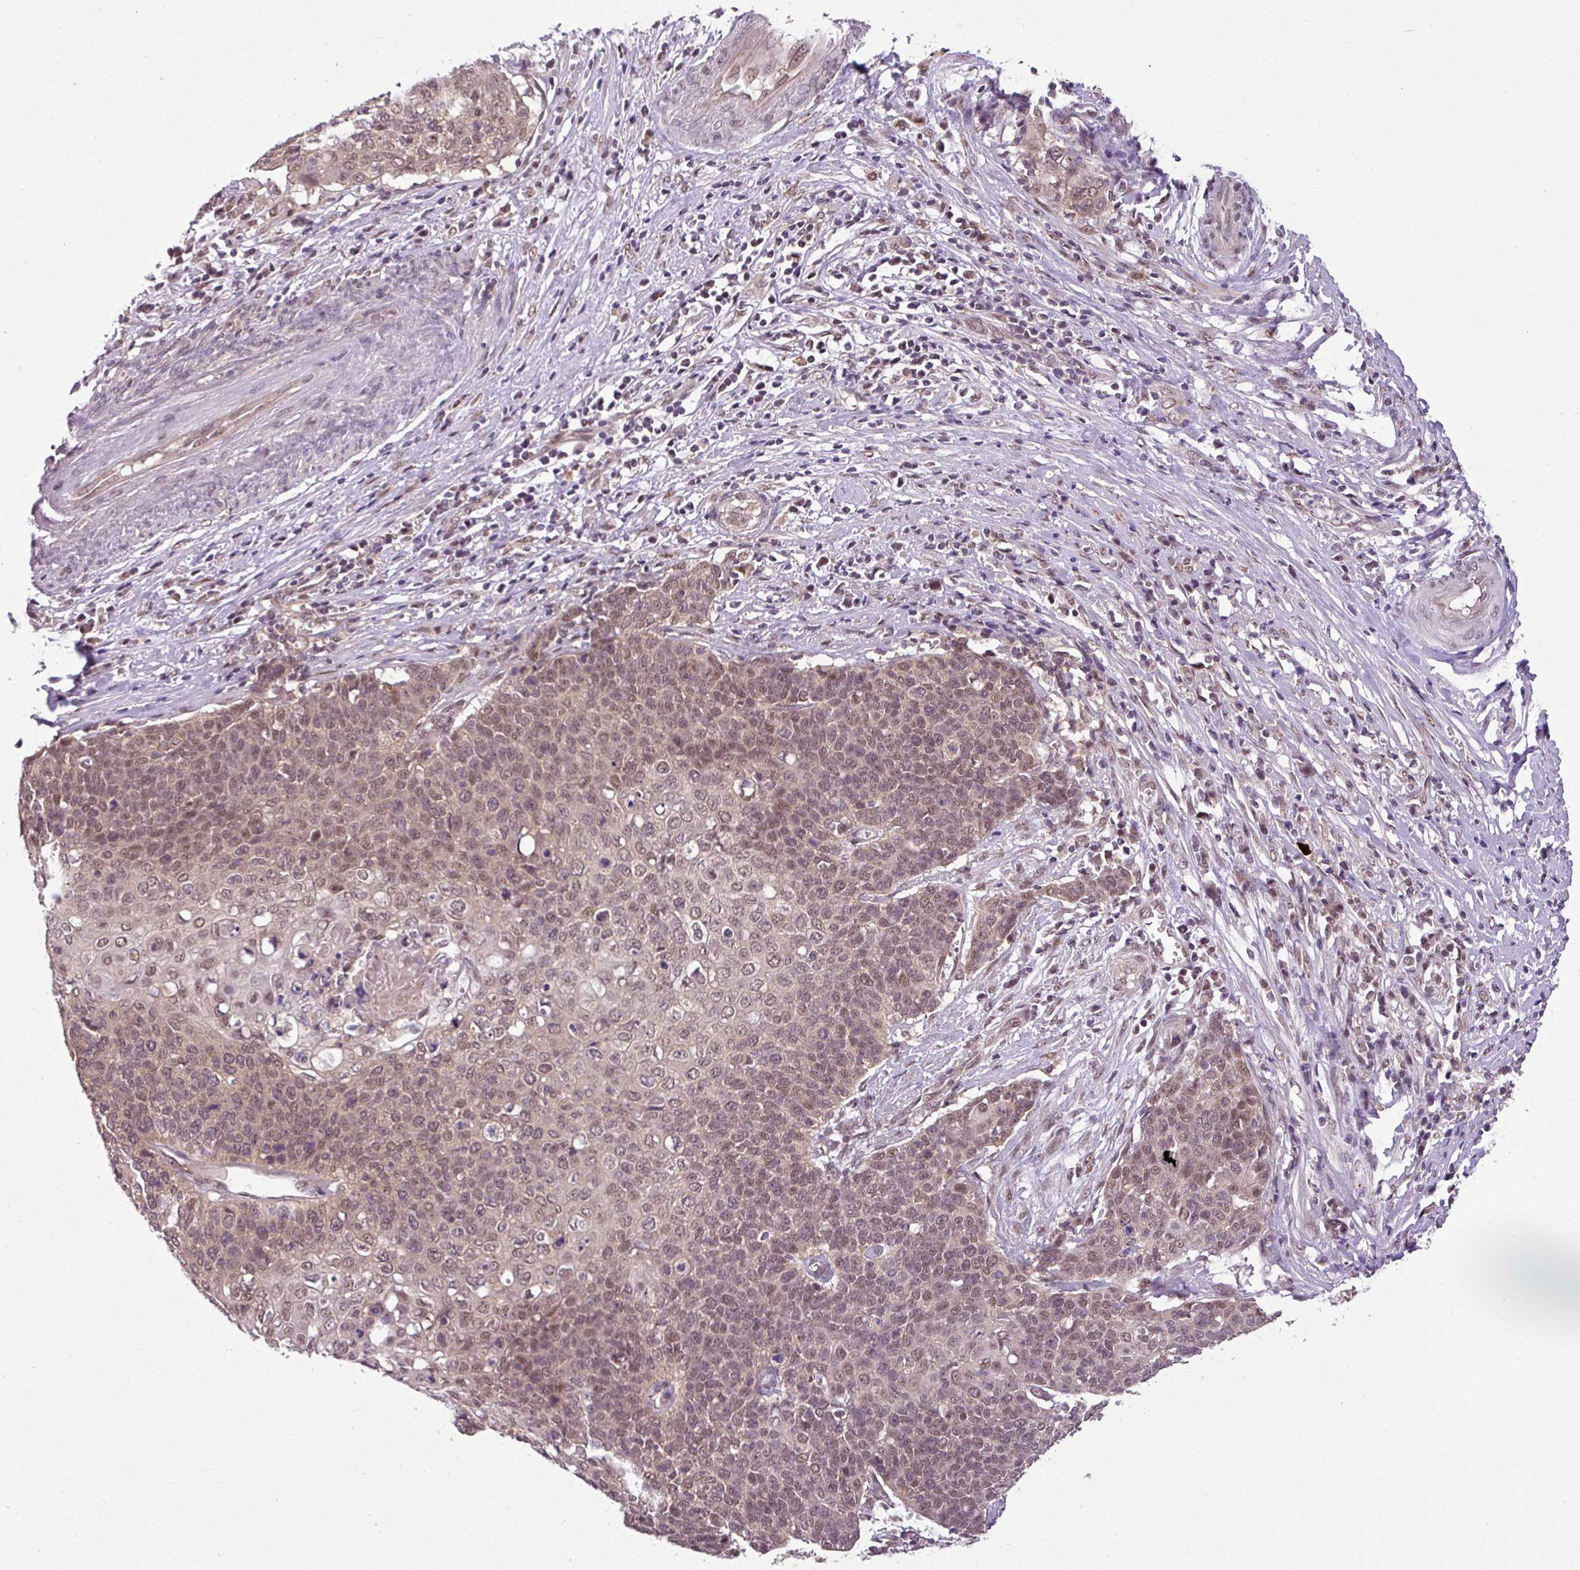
{"staining": {"intensity": "moderate", "quantity": ">75%", "location": "nuclear"}, "tissue": "cervical cancer", "cell_type": "Tumor cells", "image_type": "cancer", "snomed": [{"axis": "morphology", "description": "Squamous cell carcinoma, NOS"}, {"axis": "topography", "description": "Cervix"}], "caption": "High-magnification brightfield microscopy of cervical squamous cell carcinoma stained with DAB (3,3'-diaminobenzidine) (brown) and counterstained with hematoxylin (blue). tumor cells exhibit moderate nuclear expression is identified in approximately>75% of cells.", "gene": "MFHAS1", "patient": {"sex": "female", "age": 39}}